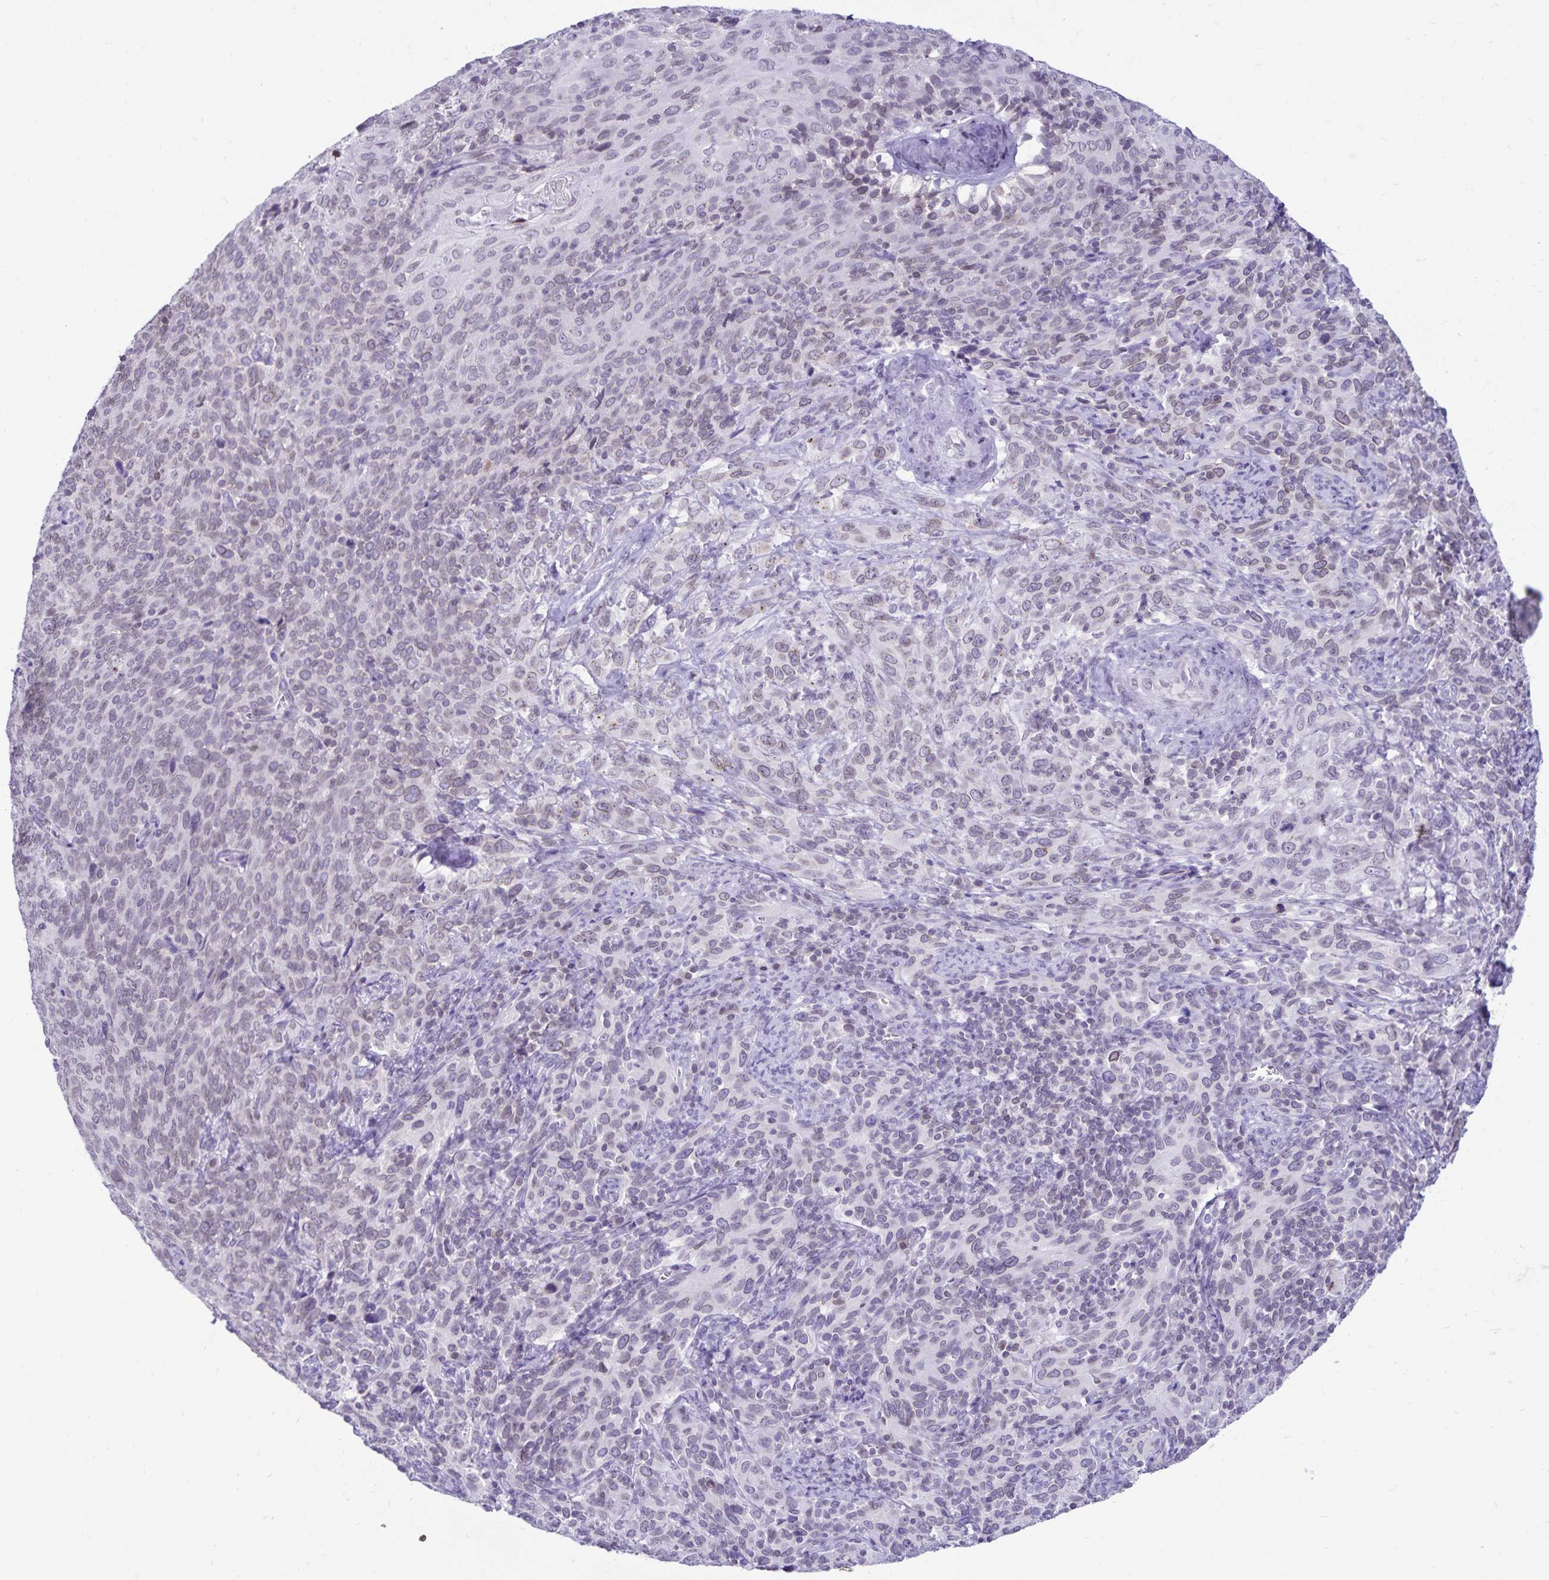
{"staining": {"intensity": "weak", "quantity": "25%-75%", "location": "cytoplasmic/membranous,nuclear"}, "tissue": "cervical cancer", "cell_type": "Tumor cells", "image_type": "cancer", "snomed": [{"axis": "morphology", "description": "Squamous cell carcinoma, NOS"}, {"axis": "topography", "description": "Cervix"}], "caption": "The immunohistochemical stain highlights weak cytoplasmic/membranous and nuclear positivity in tumor cells of cervical squamous cell carcinoma tissue. (Brightfield microscopy of DAB IHC at high magnification).", "gene": "FAM166C", "patient": {"sex": "female", "age": 51}}